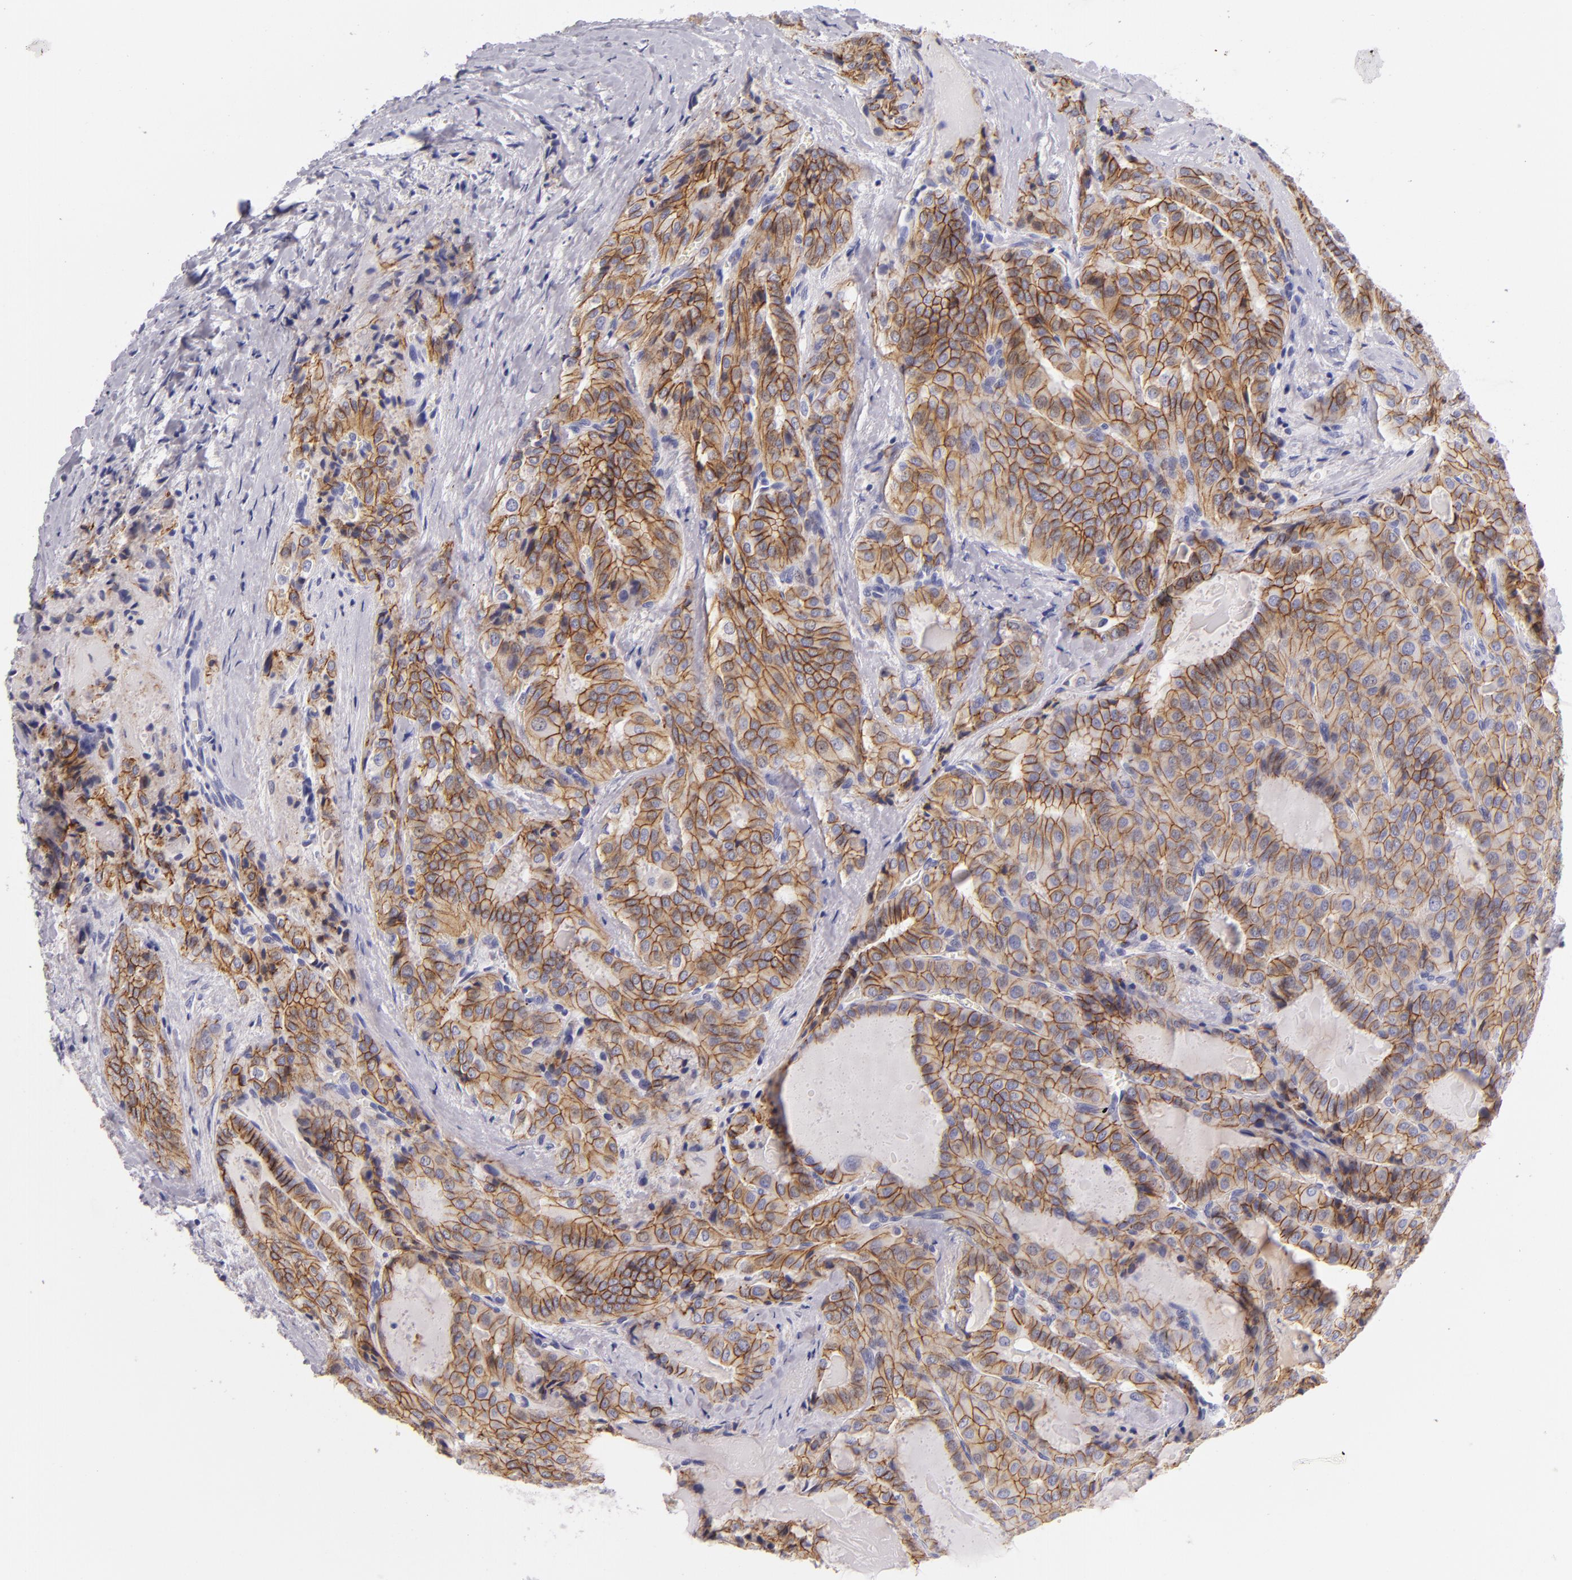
{"staining": {"intensity": "moderate", "quantity": "<25%", "location": "cytoplasmic/membranous"}, "tissue": "thyroid cancer", "cell_type": "Tumor cells", "image_type": "cancer", "snomed": [{"axis": "morphology", "description": "Papillary adenocarcinoma, NOS"}, {"axis": "topography", "description": "Thyroid gland"}], "caption": "Tumor cells exhibit low levels of moderate cytoplasmic/membranous expression in approximately <25% of cells in thyroid cancer.", "gene": "CDH3", "patient": {"sex": "female", "age": 71}}